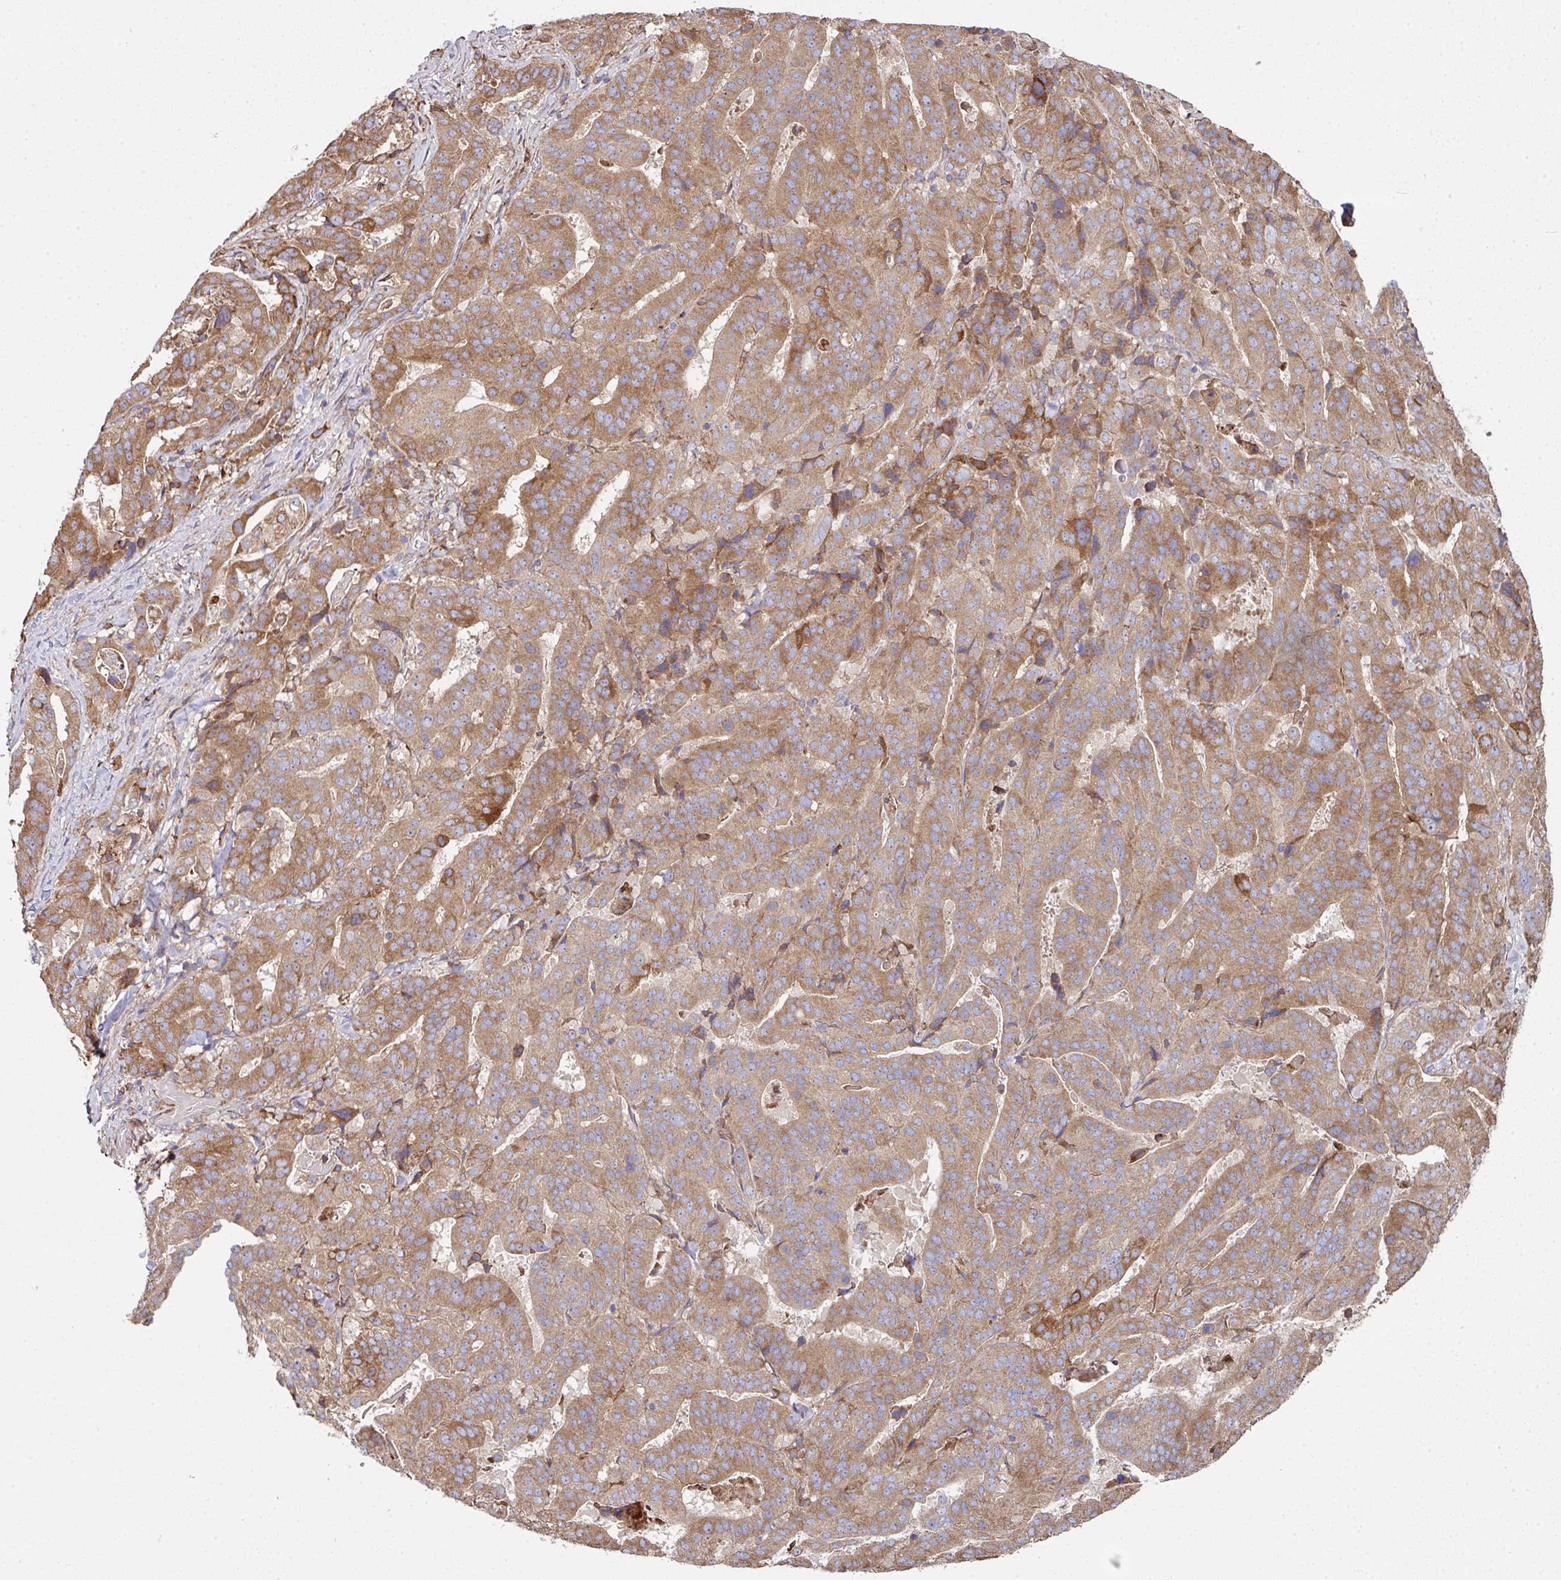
{"staining": {"intensity": "moderate", "quantity": ">75%", "location": "cytoplasmic/membranous"}, "tissue": "stomach cancer", "cell_type": "Tumor cells", "image_type": "cancer", "snomed": [{"axis": "morphology", "description": "Adenocarcinoma, NOS"}, {"axis": "topography", "description": "Stomach"}], "caption": "Brown immunohistochemical staining in stomach cancer reveals moderate cytoplasmic/membranous staining in approximately >75% of tumor cells.", "gene": "FAT4", "patient": {"sex": "male", "age": 48}}